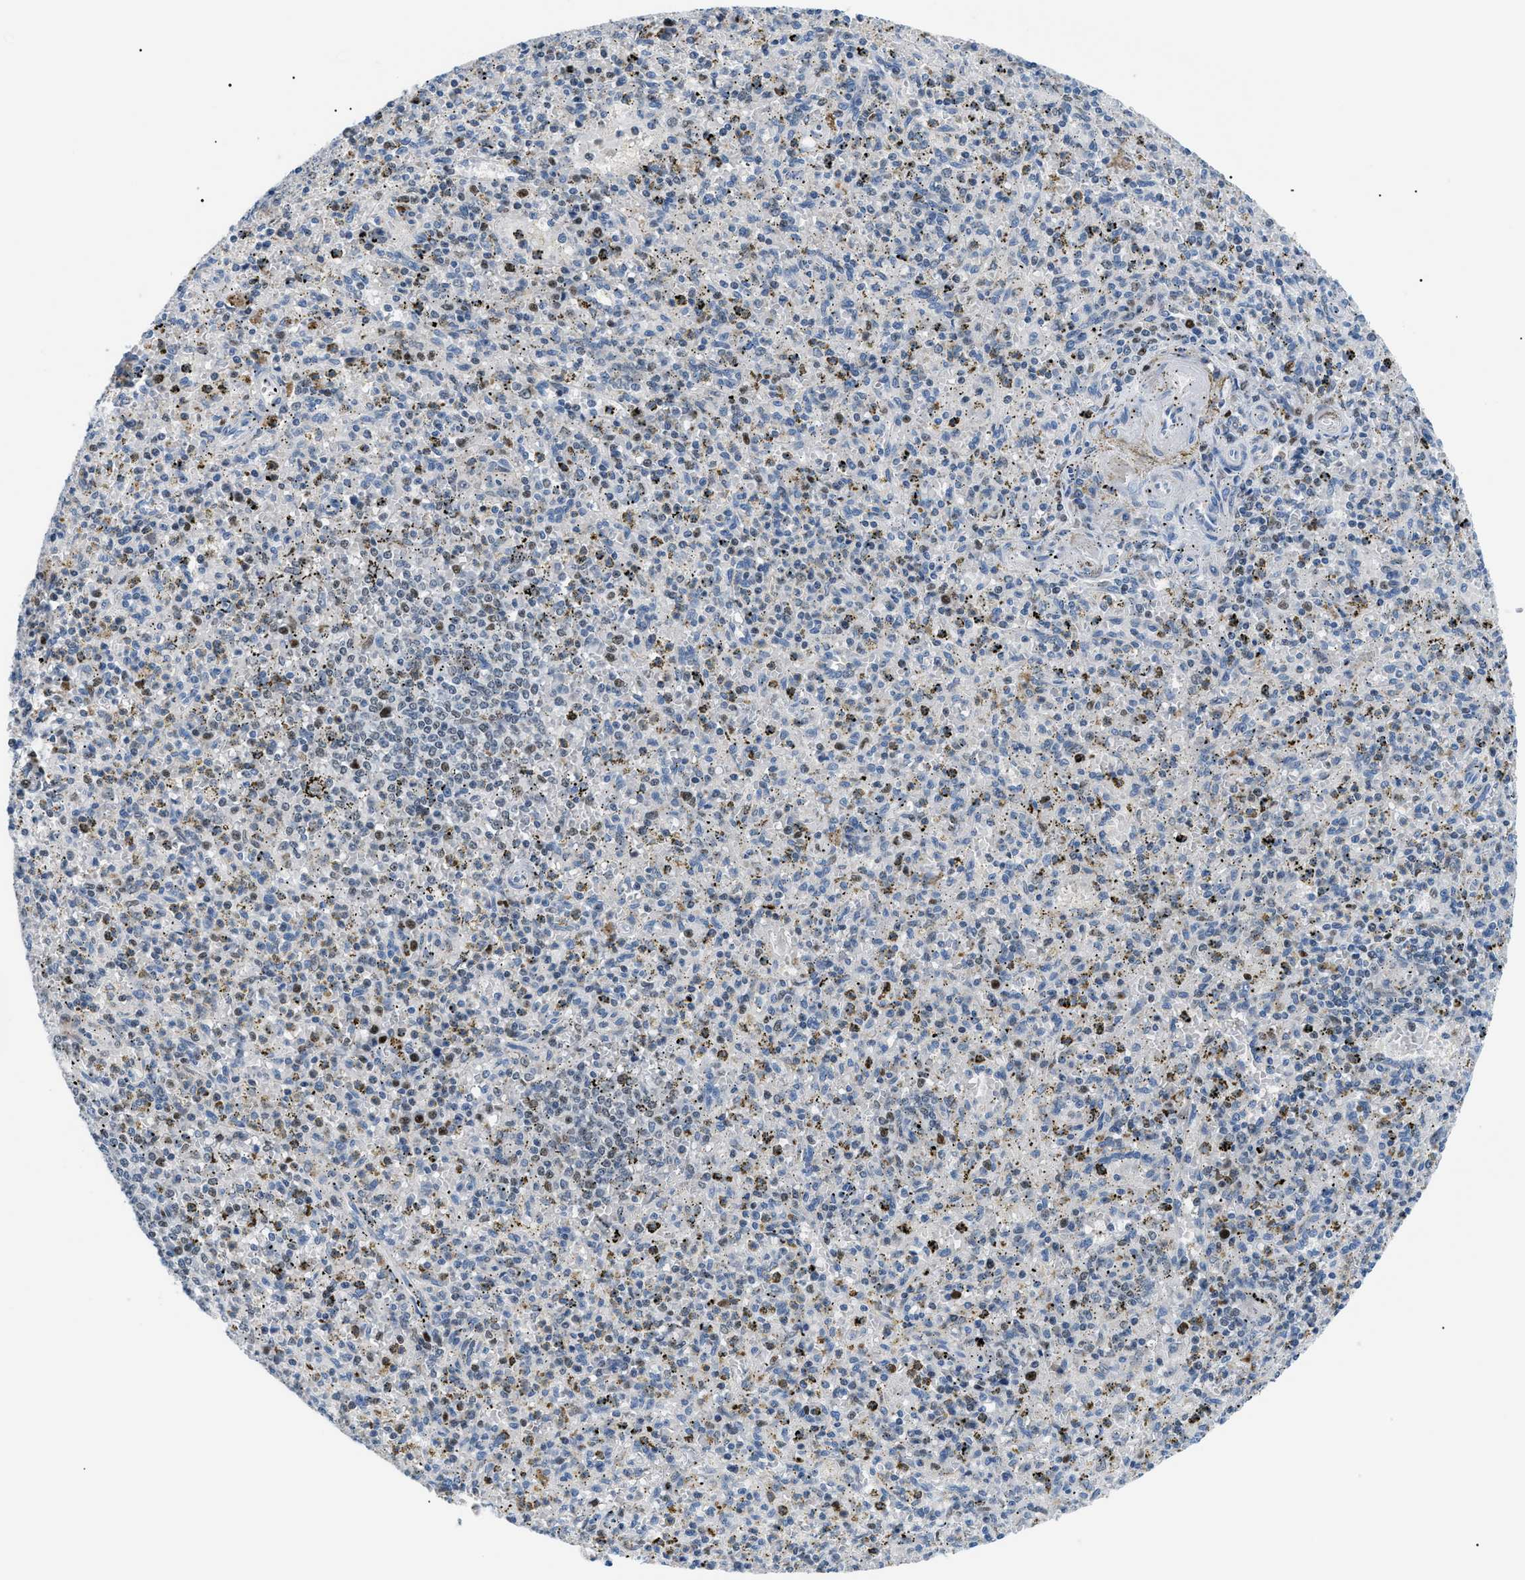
{"staining": {"intensity": "moderate", "quantity": "<25%", "location": "nuclear"}, "tissue": "spleen", "cell_type": "Cells in red pulp", "image_type": "normal", "snomed": [{"axis": "morphology", "description": "Normal tissue, NOS"}, {"axis": "topography", "description": "Spleen"}], "caption": "Unremarkable spleen reveals moderate nuclear expression in approximately <25% of cells in red pulp.", "gene": "SMARCC1", "patient": {"sex": "male", "age": 72}}